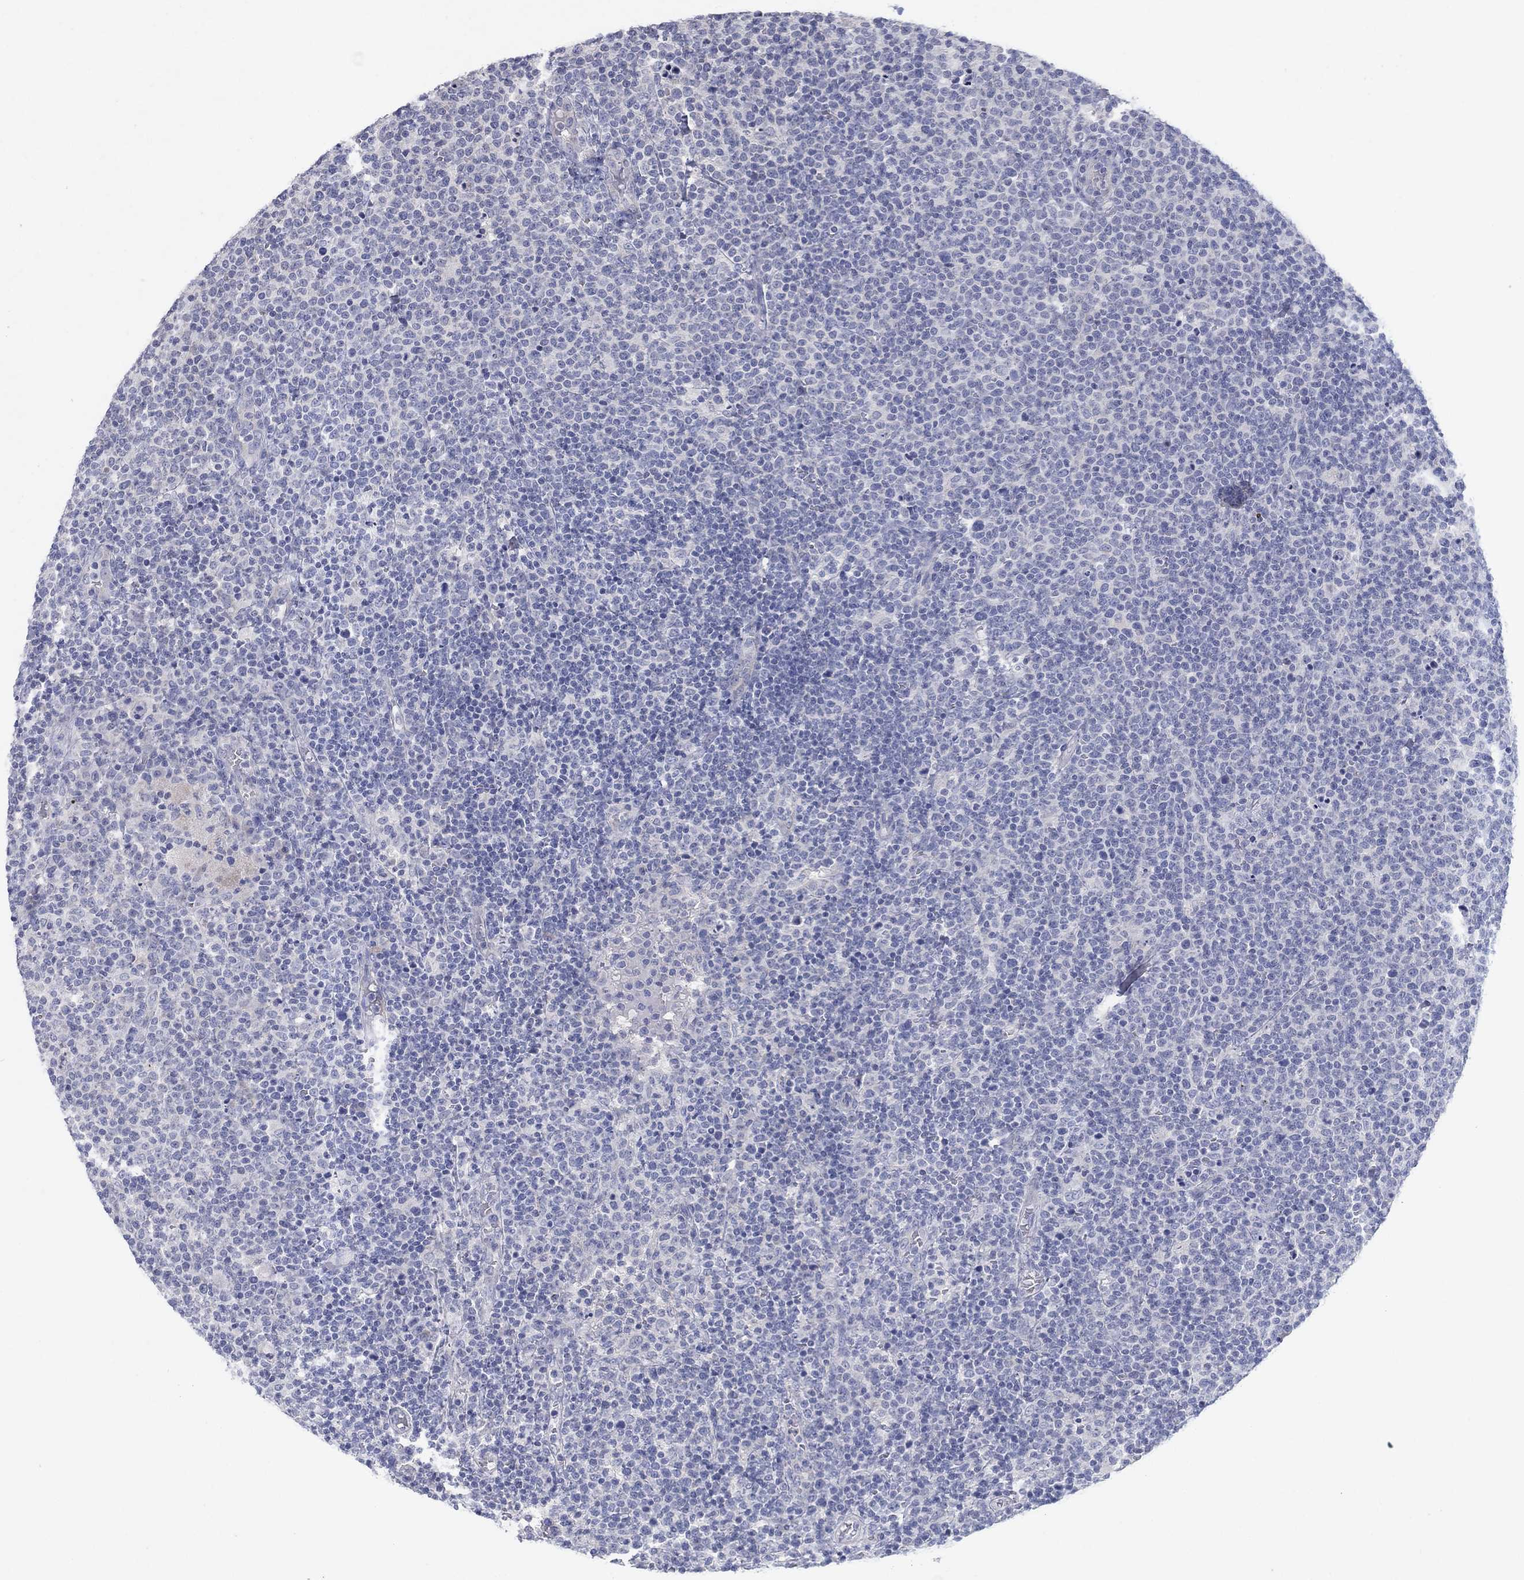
{"staining": {"intensity": "negative", "quantity": "none", "location": "none"}, "tissue": "lymphoma", "cell_type": "Tumor cells", "image_type": "cancer", "snomed": [{"axis": "morphology", "description": "Malignant lymphoma, non-Hodgkin's type, High grade"}, {"axis": "topography", "description": "Lymph node"}], "caption": "An immunohistochemistry histopathology image of high-grade malignant lymphoma, non-Hodgkin's type is shown. There is no staining in tumor cells of high-grade malignant lymphoma, non-Hodgkin's type.", "gene": "KRT40", "patient": {"sex": "male", "age": 61}}